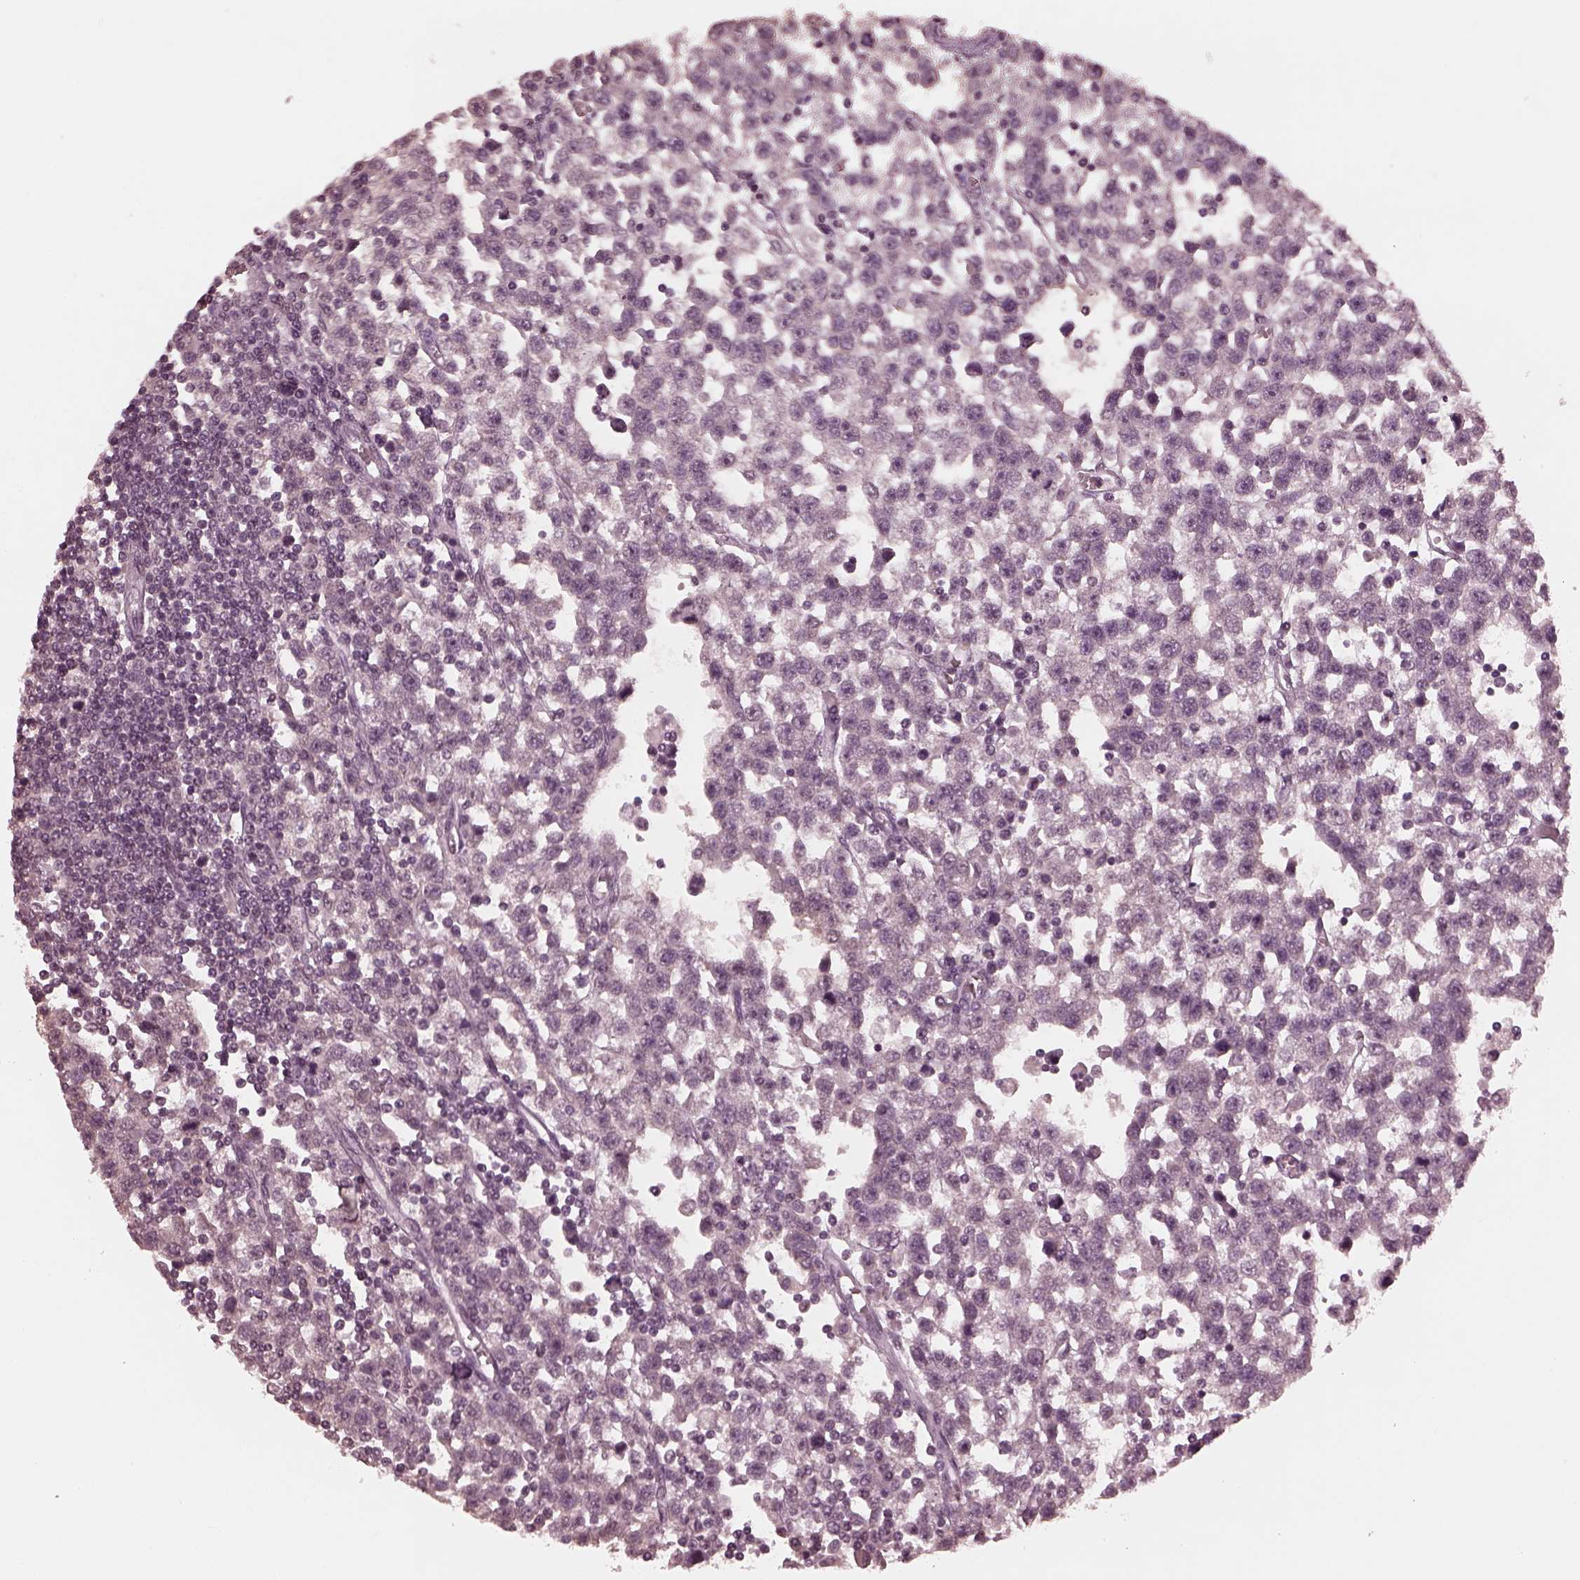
{"staining": {"intensity": "negative", "quantity": "none", "location": "none"}, "tissue": "testis cancer", "cell_type": "Tumor cells", "image_type": "cancer", "snomed": [{"axis": "morphology", "description": "Seminoma, NOS"}, {"axis": "topography", "description": "Testis"}], "caption": "An immunohistochemistry (IHC) photomicrograph of testis cancer is shown. There is no staining in tumor cells of testis cancer.", "gene": "KRT79", "patient": {"sex": "male", "age": 34}}